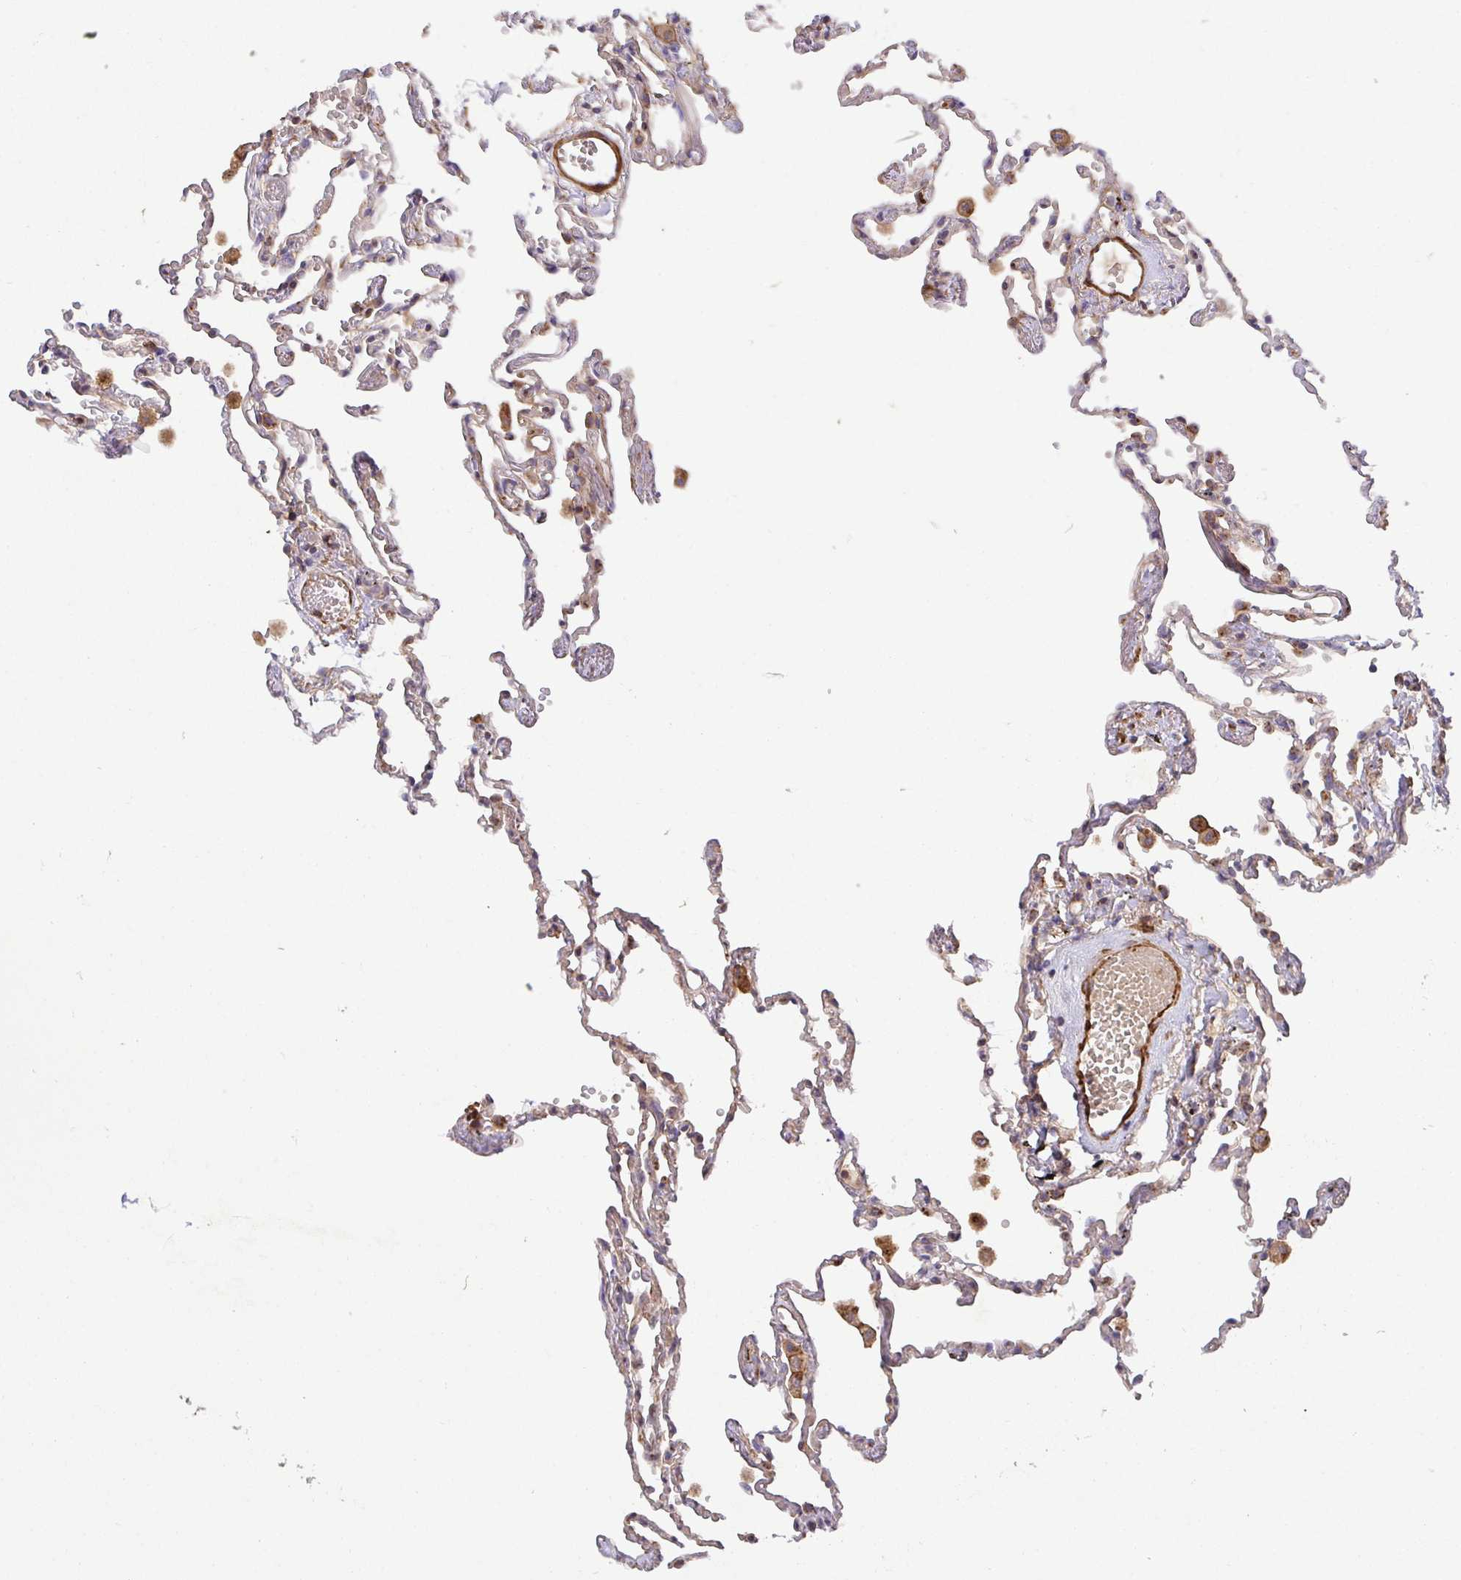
{"staining": {"intensity": "weak", "quantity": "25%-75%", "location": "cytoplasmic/membranous"}, "tissue": "lung", "cell_type": "Alveolar cells", "image_type": "normal", "snomed": [{"axis": "morphology", "description": "Normal tissue, NOS"}, {"axis": "topography", "description": "Lung"}], "caption": "A histopathology image of lung stained for a protein shows weak cytoplasmic/membranous brown staining in alveolar cells. (DAB IHC, brown staining for protein, blue staining for nuclei).", "gene": "TM9SF4", "patient": {"sex": "female", "age": 67}}